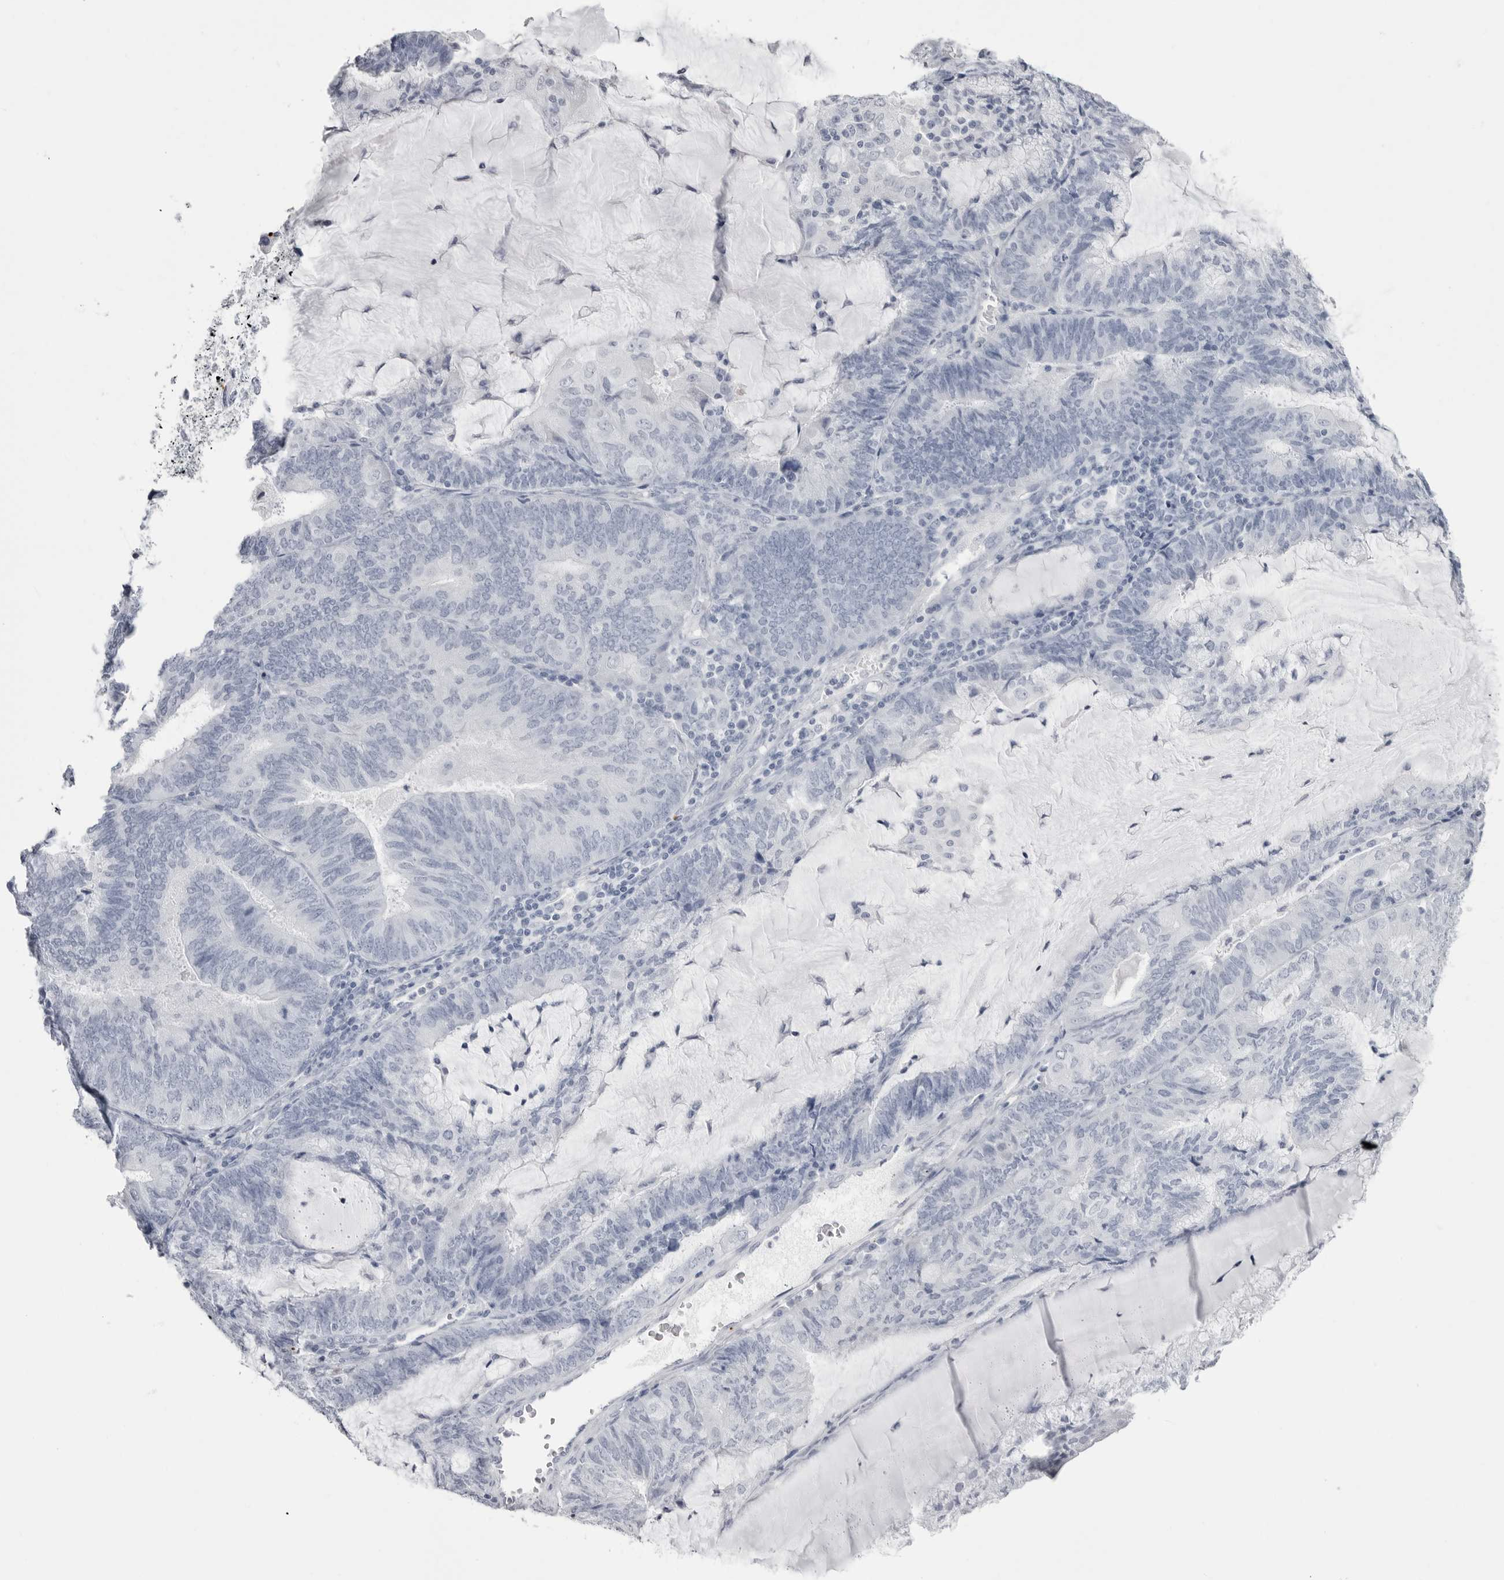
{"staining": {"intensity": "negative", "quantity": "none", "location": "none"}, "tissue": "endometrial cancer", "cell_type": "Tumor cells", "image_type": "cancer", "snomed": [{"axis": "morphology", "description": "Adenocarcinoma, NOS"}, {"axis": "topography", "description": "Endometrium"}], "caption": "Endometrial adenocarcinoma was stained to show a protein in brown. There is no significant staining in tumor cells. (DAB immunohistochemistry with hematoxylin counter stain).", "gene": "COL26A1", "patient": {"sex": "female", "age": 81}}